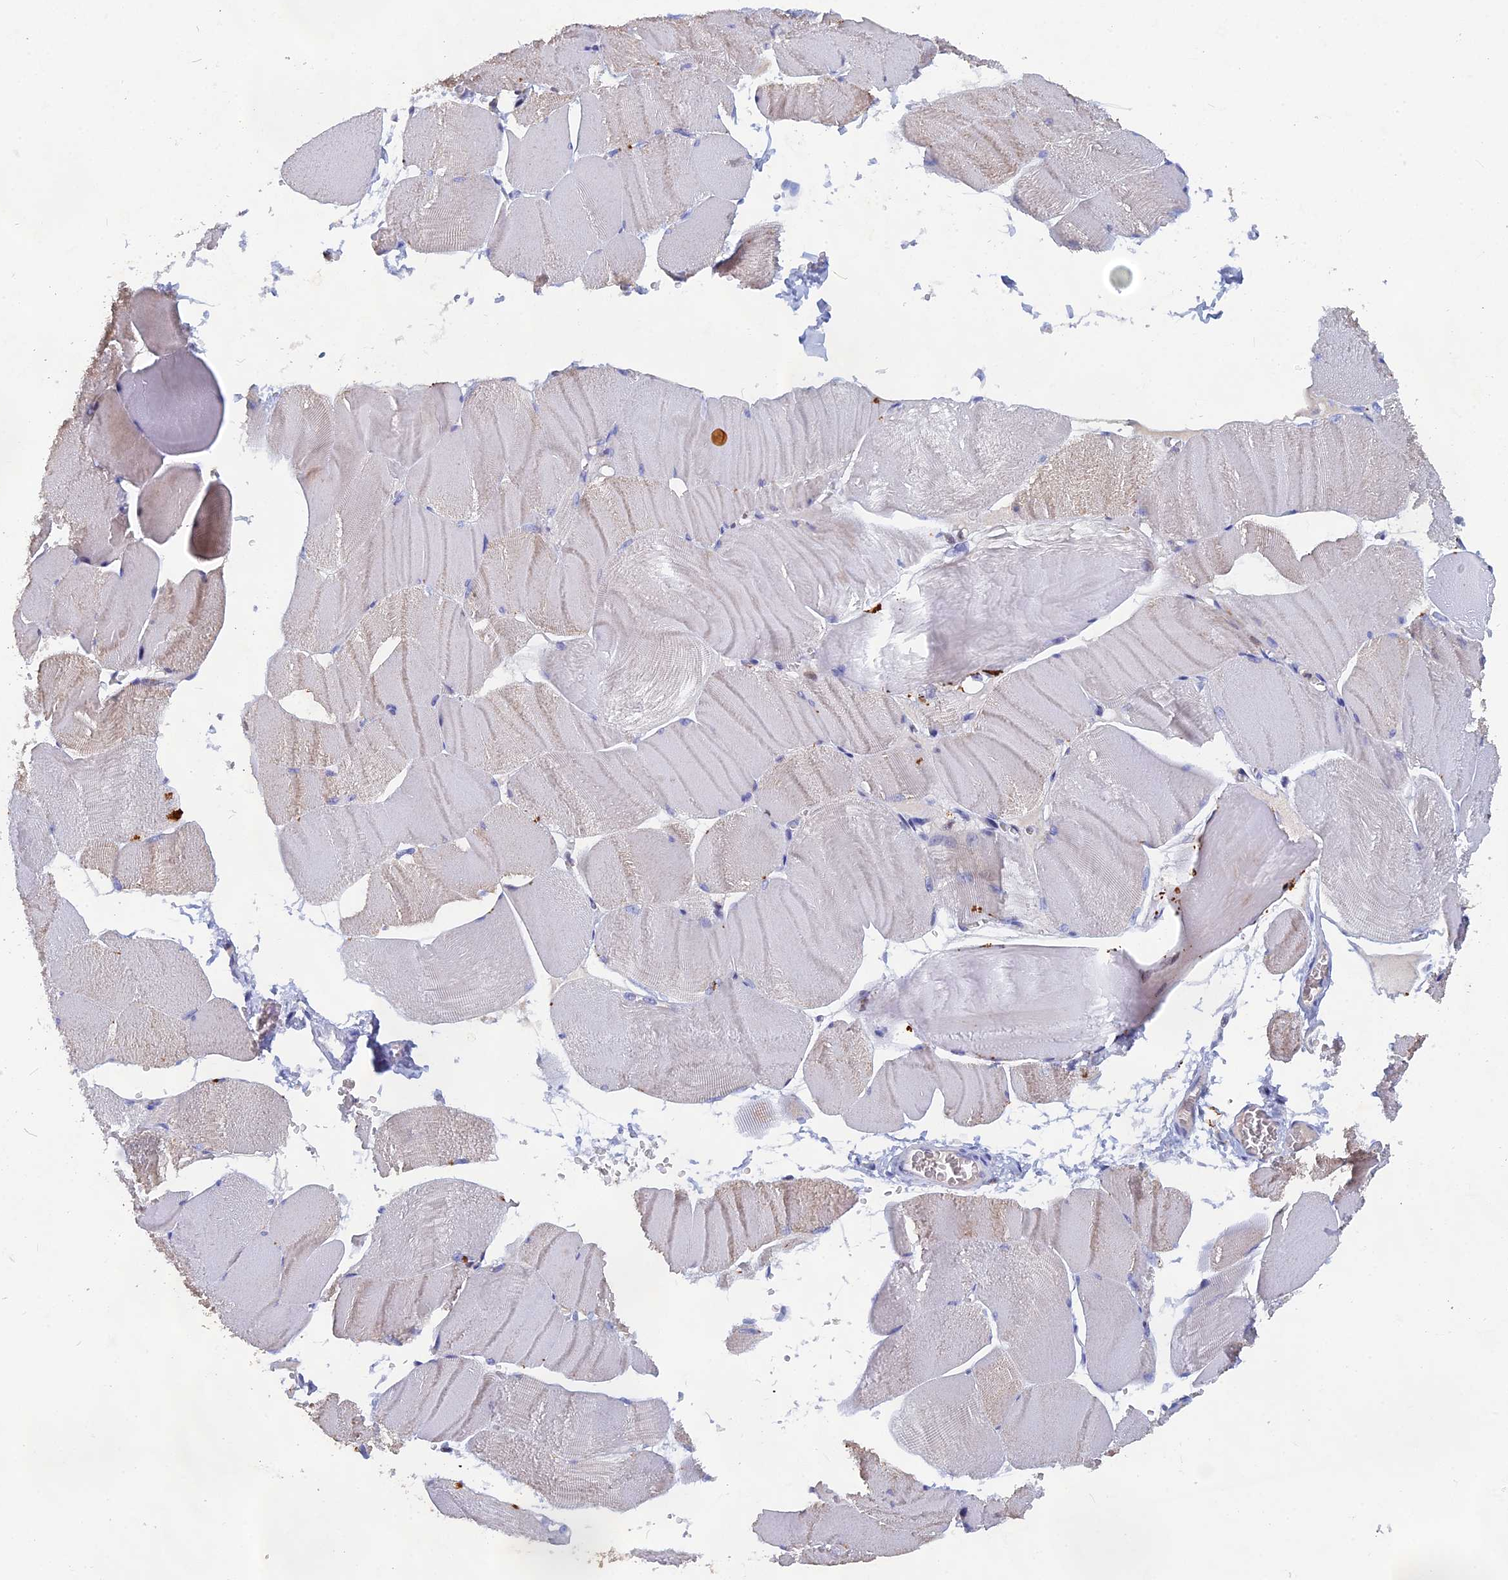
{"staining": {"intensity": "negative", "quantity": "none", "location": "none"}, "tissue": "skeletal muscle", "cell_type": "Myocytes", "image_type": "normal", "snomed": [{"axis": "morphology", "description": "Normal tissue, NOS"}, {"axis": "morphology", "description": "Basal cell carcinoma"}, {"axis": "topography", "description": "Skeletal muscle"}], "caption": "The IHC image has no significant staining in myocytes of skeletal muscle. Nuclei are stained in blue.", "gene": "ACP7", "patient": {"sex": "female", "age": 64}}